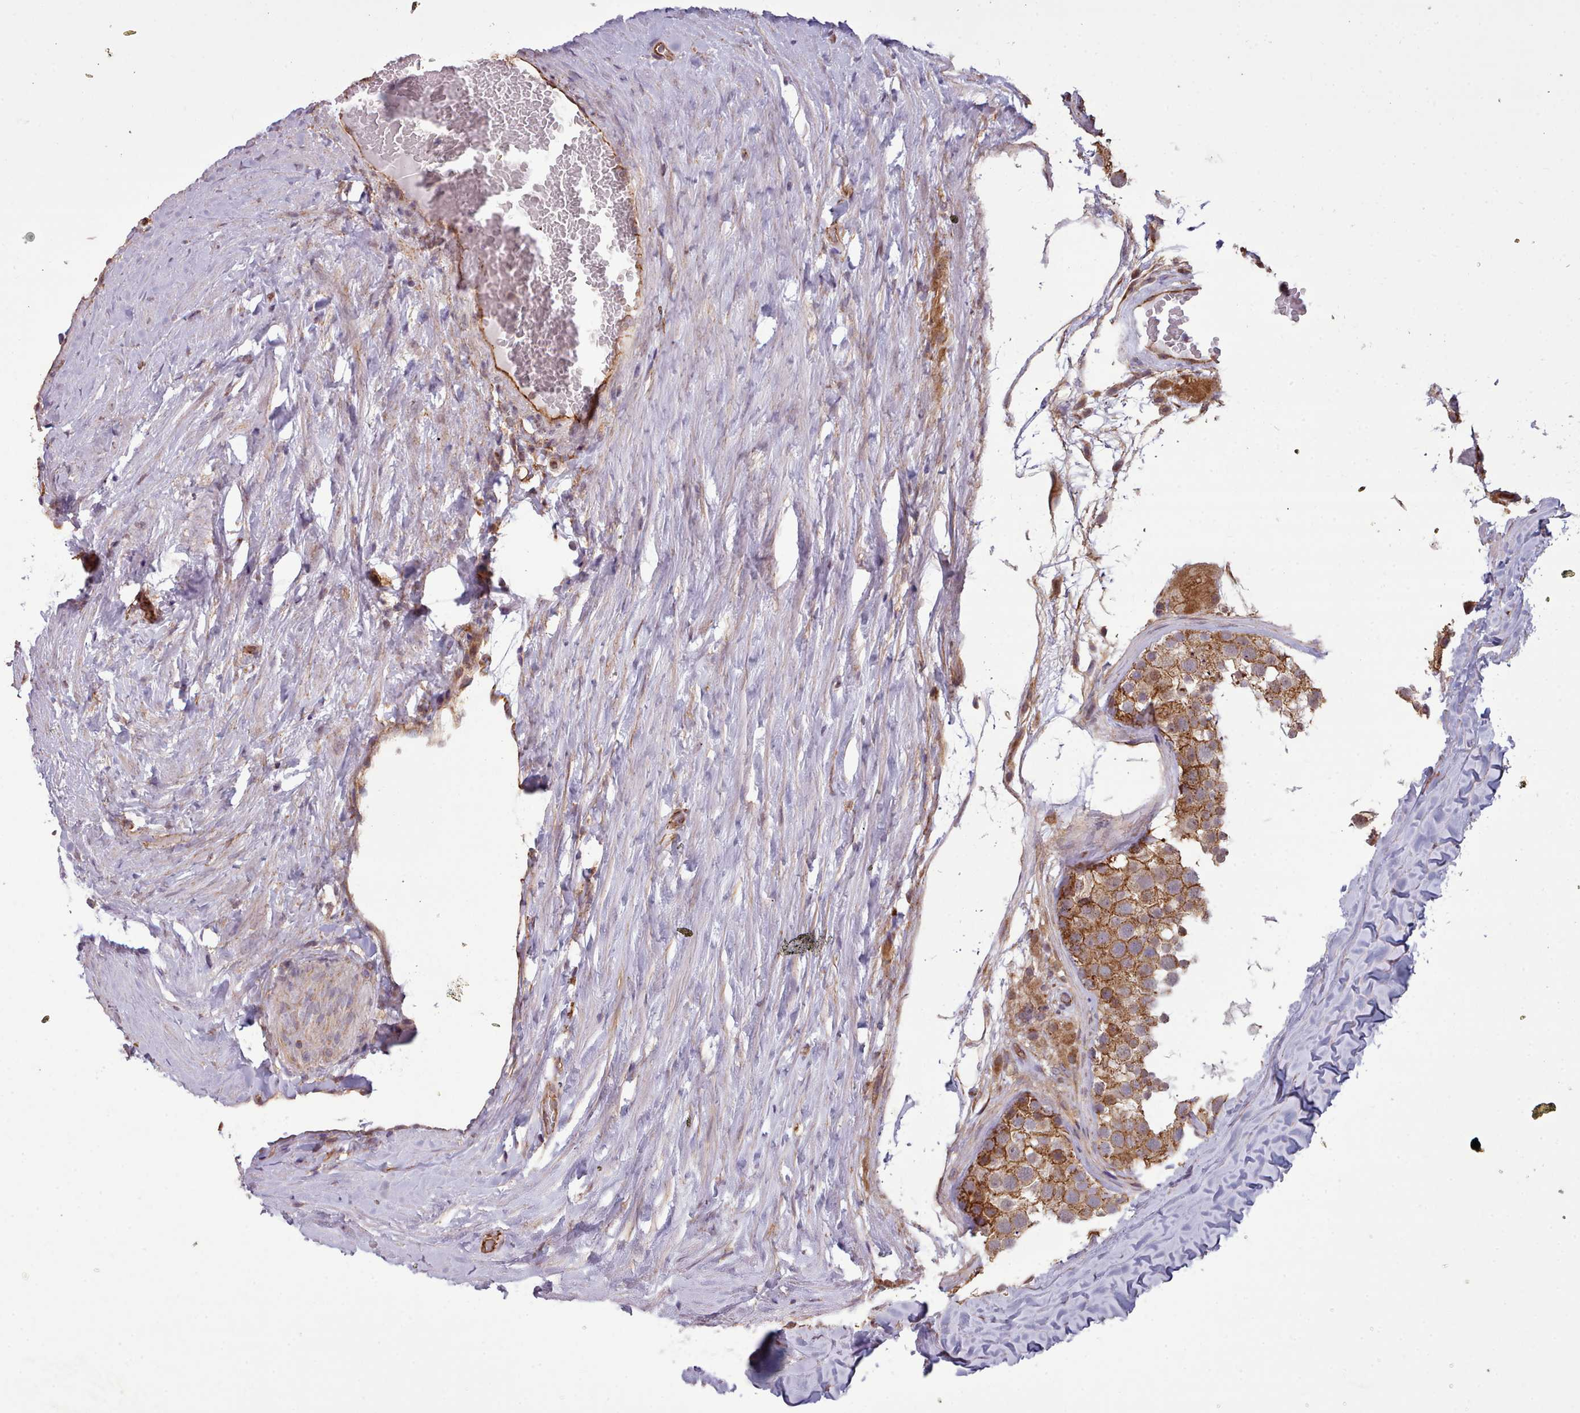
{"staining": {"intensity": "strong", "quantity": ">75%", "location": "cytoplasmic/membranous"}, "tissue": "testis", "cell_type": "Cells in seminiferous ducts", "image_type": "normal", "snomed": [{"axis": "morphology", "description": "Normal tissue, NOS"}, {"axis": "topography", "description": "Testis"}], "caption": "Strong cytoplasmic/membranous staining is appreciated in approximately >75% of cells in seminiferous ducts in normal testis.", "gene": "MRPL46", "patient": {"sex": "male", "age": 26}}